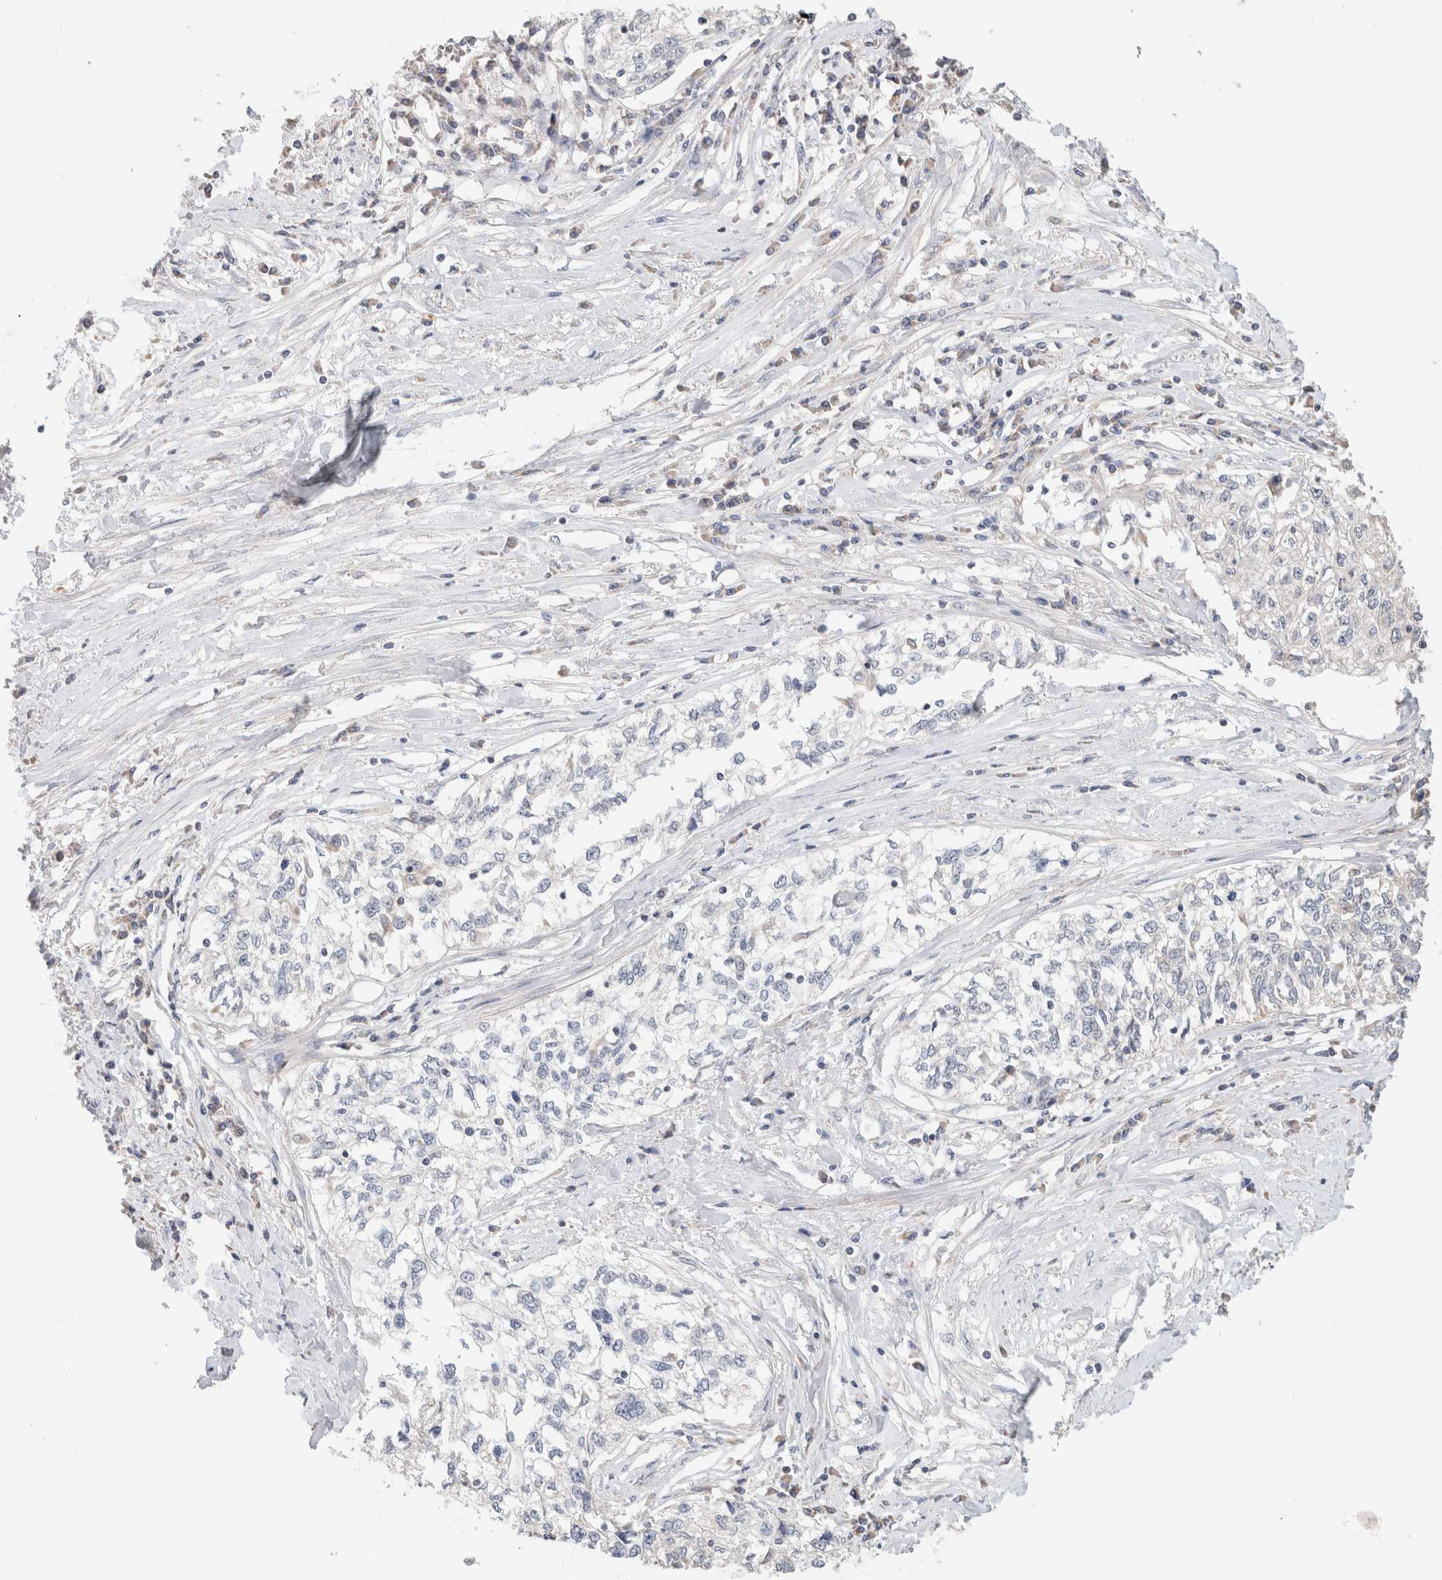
{"staining": {"intensity": "negative", "quantity": "none", "location": "none"}, "tissue": "cervical cancer", "cell_type": "Tumor cells", "image_type": "cancer", "snomed": [{"axis": "morphology", "description": "Squamous cell carcinoma, NOS"}, {"axis": "topography", "description": "Cervix"}], "caption": "Protein analysis of cervical cancer (squamous cell carcinoma) shows no significant positivity in tumor cells. The staining is performed using DAB brown chromogen with nuclei counter-stained in using hematoxylin.", "gene": "CA13", "patient": {"sex": "female", "age": 57}}